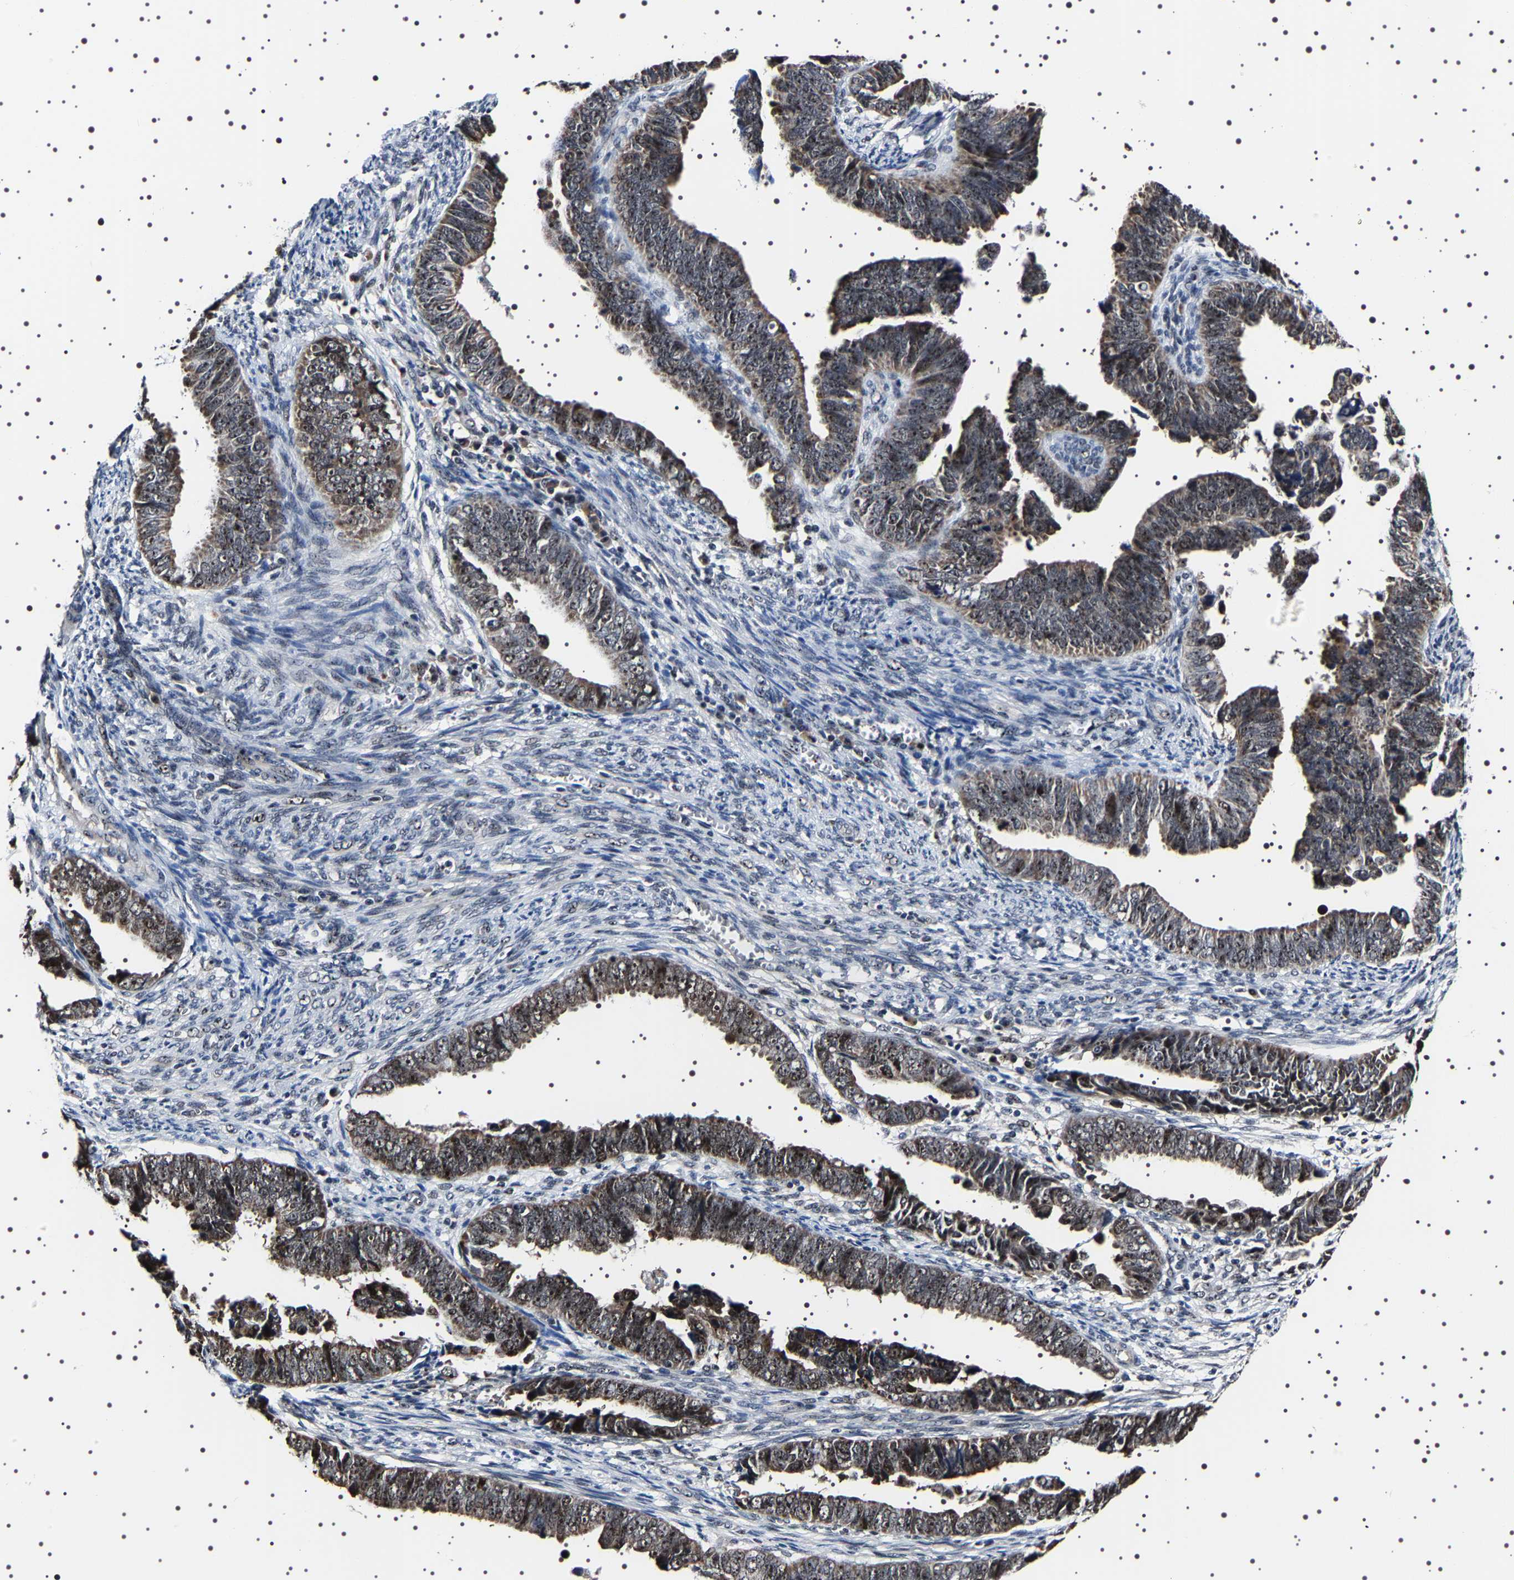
{"staining": {"intensity": "strong", "quantity": "25%-75%", "location": "nuclear"}, "tissue": "endometrial cancer", "cell_type": "Tumor cells", "image_type": "cancer", "snomed": [{"axis": "morphology", "description": "Adenocarcinoma, NOS"}, {"axis": "topography", "description": "Endometrium"}], "caption": "Immunohistochemical staining of human adenocarcinoma (endometrial) displays high levels of strong nuclear staining in approximately 25%-75% of tumor cells.", "gene": "GNL3", "patient": {"sex": "female", "age": 75}}